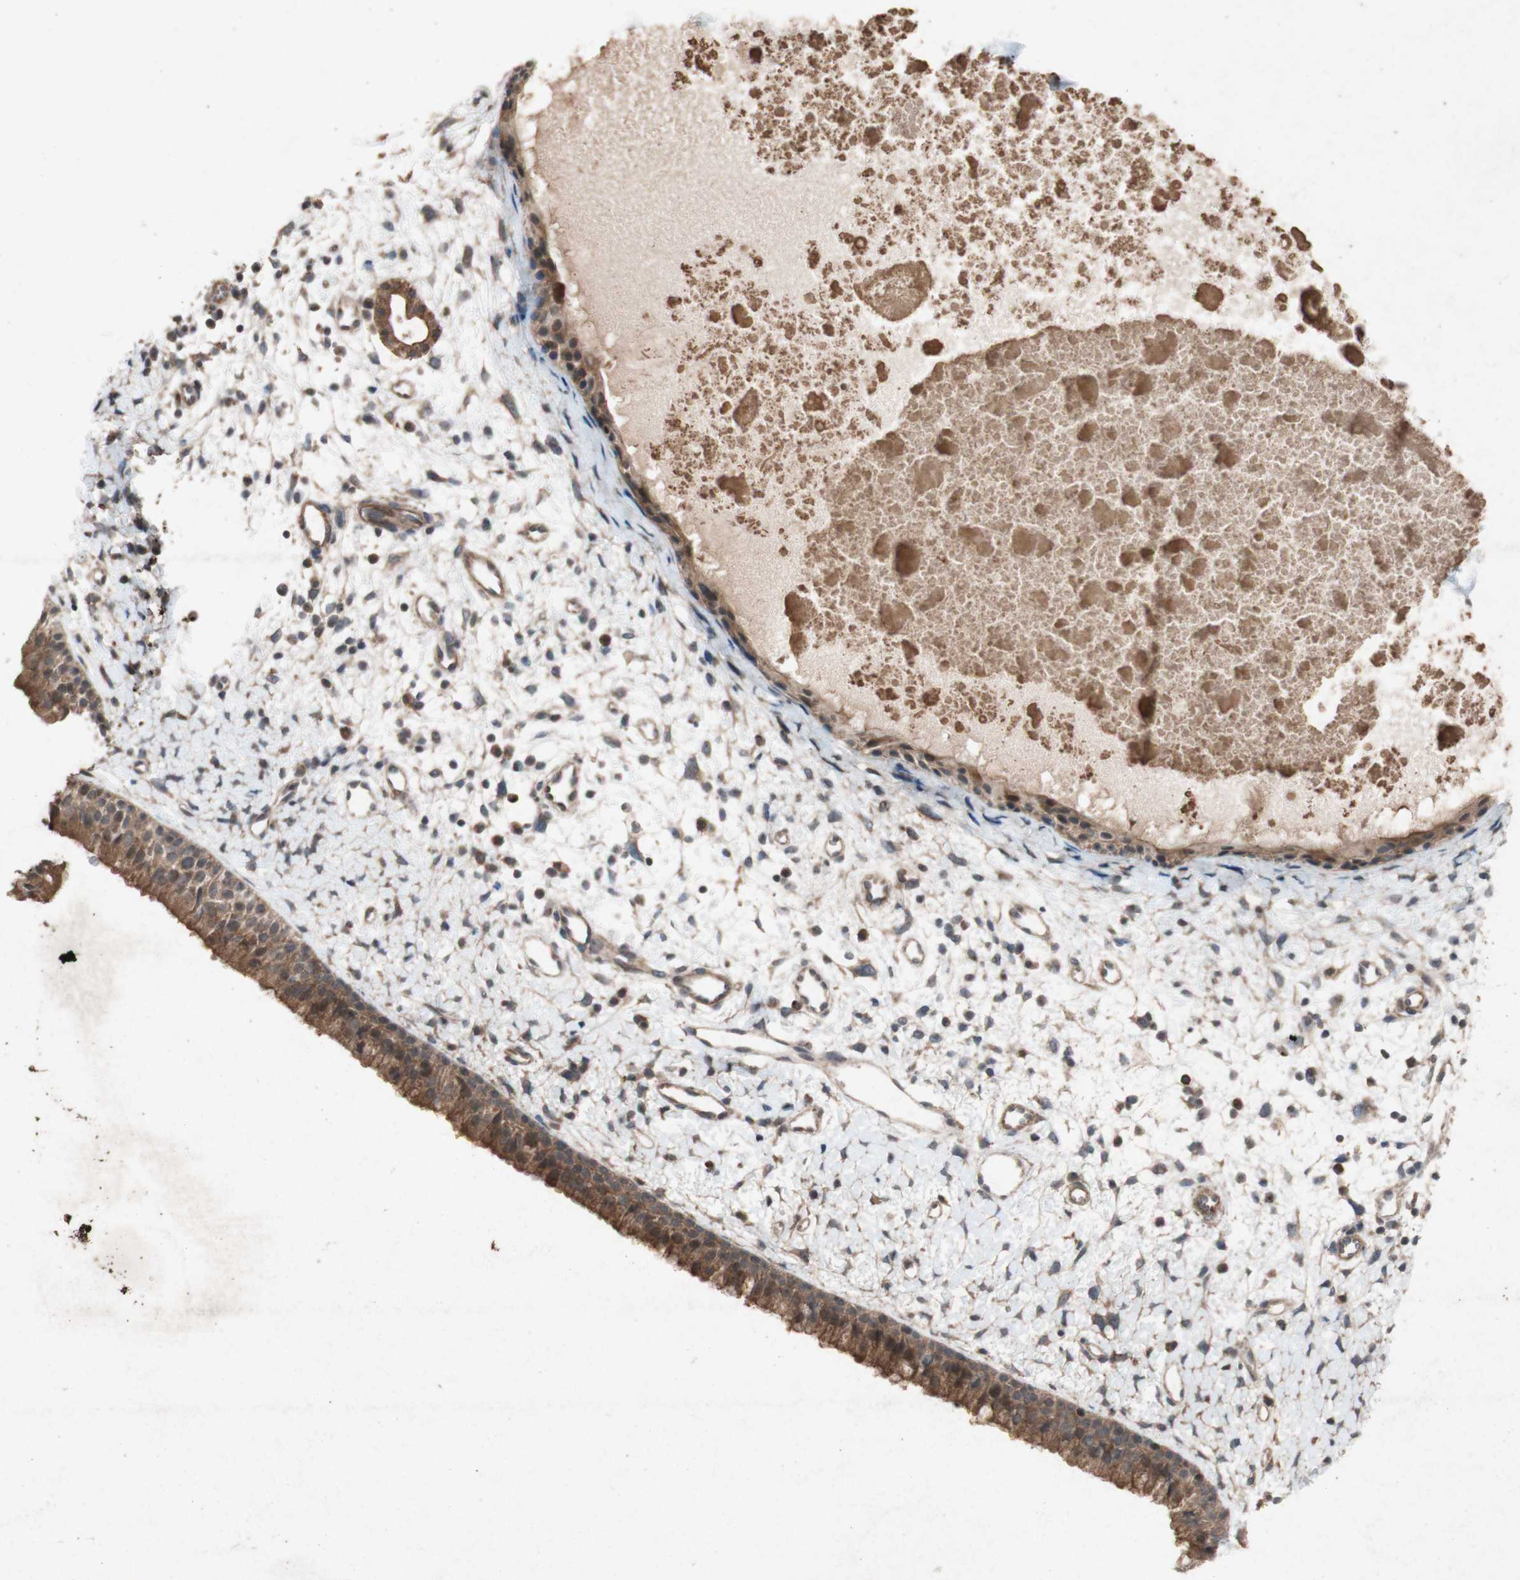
{"staining": {"intensity": "moderate", "quantity": ">75%", "location": "cytoplasmic/membranous"}, "tissue": "nasopharynx", "cell_type": "Respiratory epithelial cells", "image_type": "normal", "snomed": [{"axis": "morphology", "description": "Normal tissue, NOS"}, {"axis": "topography", "description": "Nasopharynx"}], "caption": "Nasopharynx was stained to show a protein in brown. There is medium levels of moderate cytoplasmic/membranous positivity in about >75% of respiratory epithelial cells. The protein is shown in brown color, while the nuclei are stained blue.", "gene": "ATP6V1F", "patient": {"sex": "male", "age": 22}}